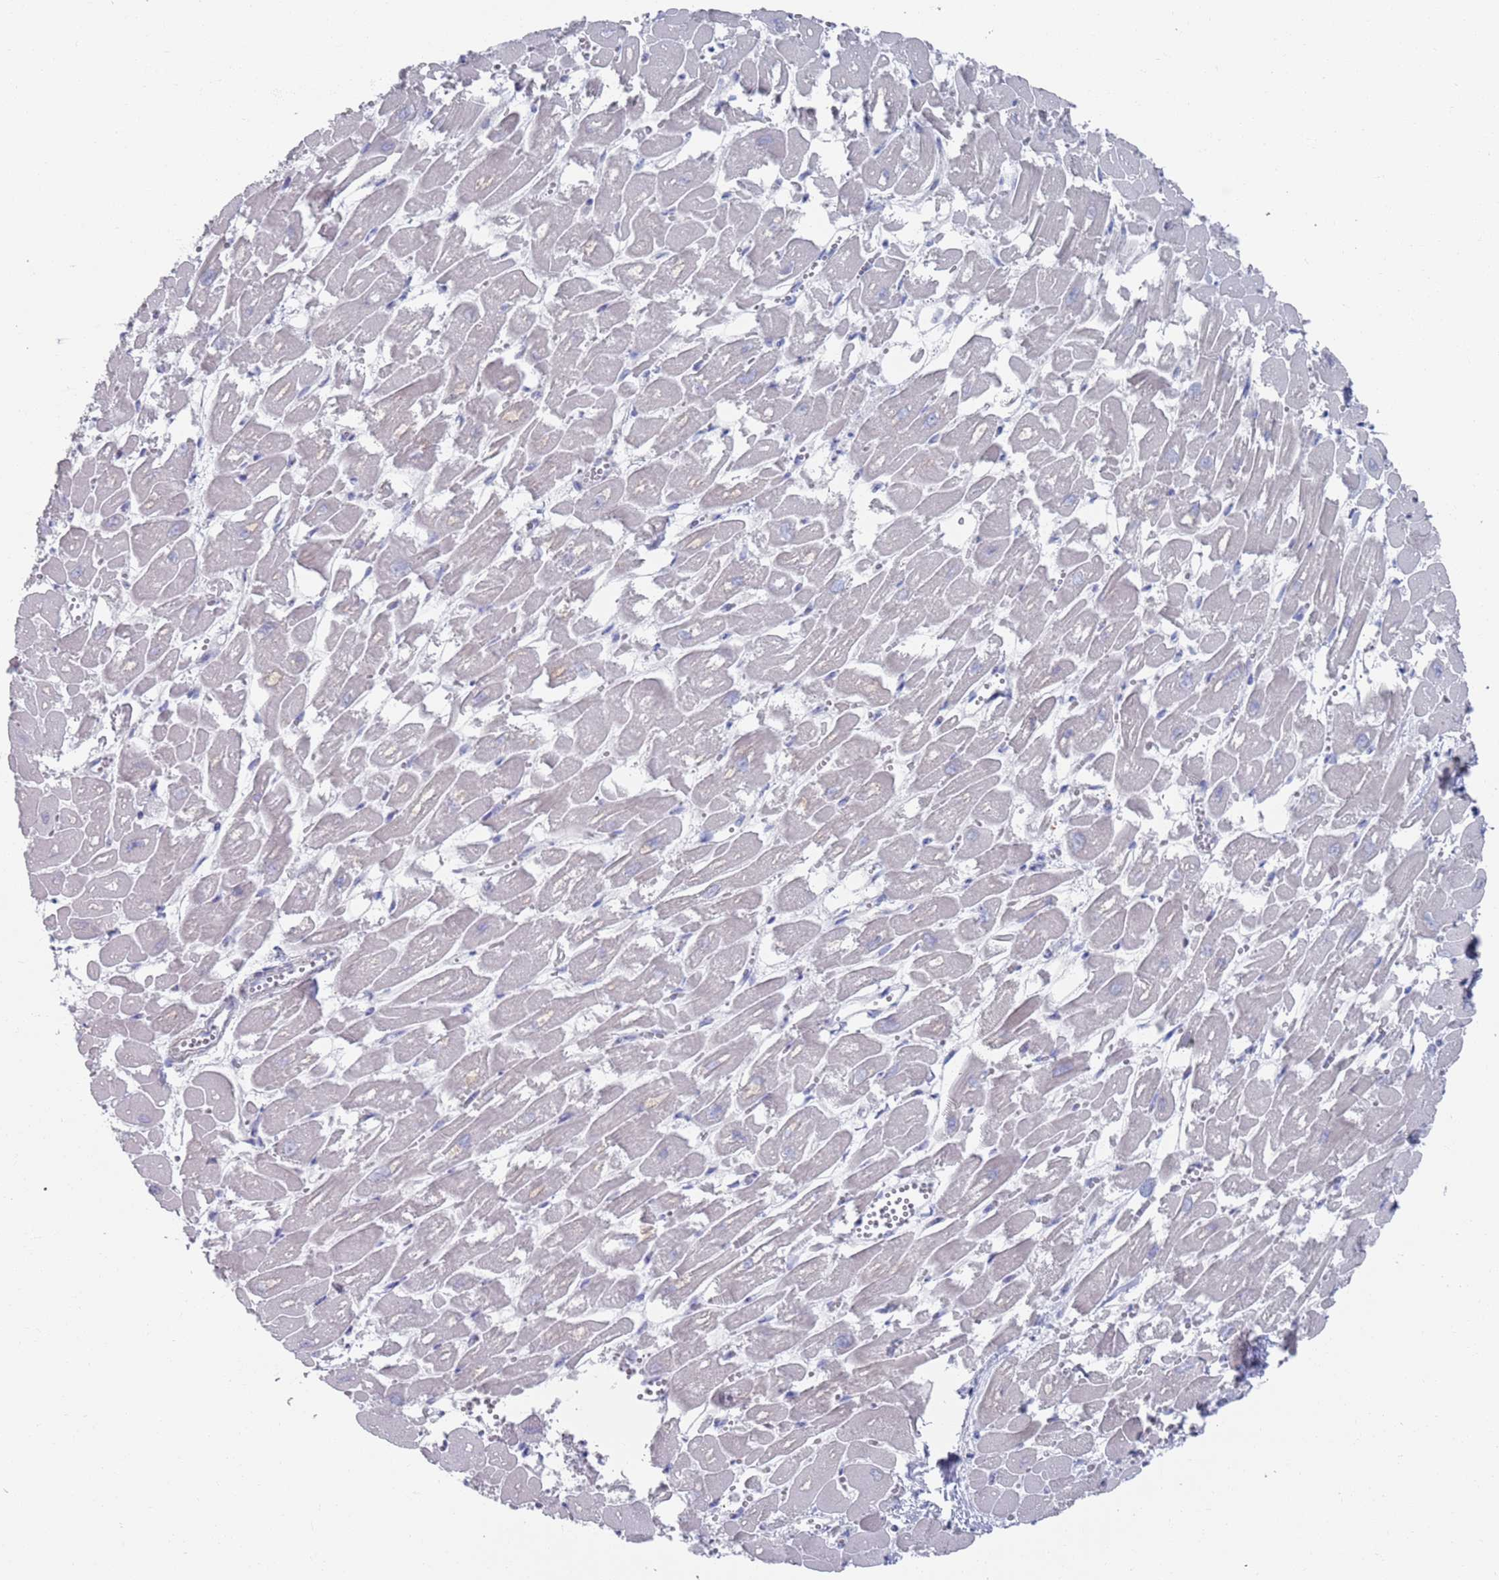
{"staining": {"intensity": "negative", "quantity": "none", "location": "none"}, "tissue": "heart muscle", "cell_type": "Cardiomyocytes", "image_type": "normal", "snomed": [{"axis": "morphology", "description": "Normal tissue, NOS"}, {"axis": "topography", "description": "Heart"}], "caption": "Cardiomyocytes show no significant protein expression in benign heart muscle. The staining was performed using DAB to visualize the protein expression in brown, while the nuclei were stained in blue with hematoxylin (Magnification: 20x).", "gene": "MAT1A", "patient": {"sex": "male", "age": 54}}